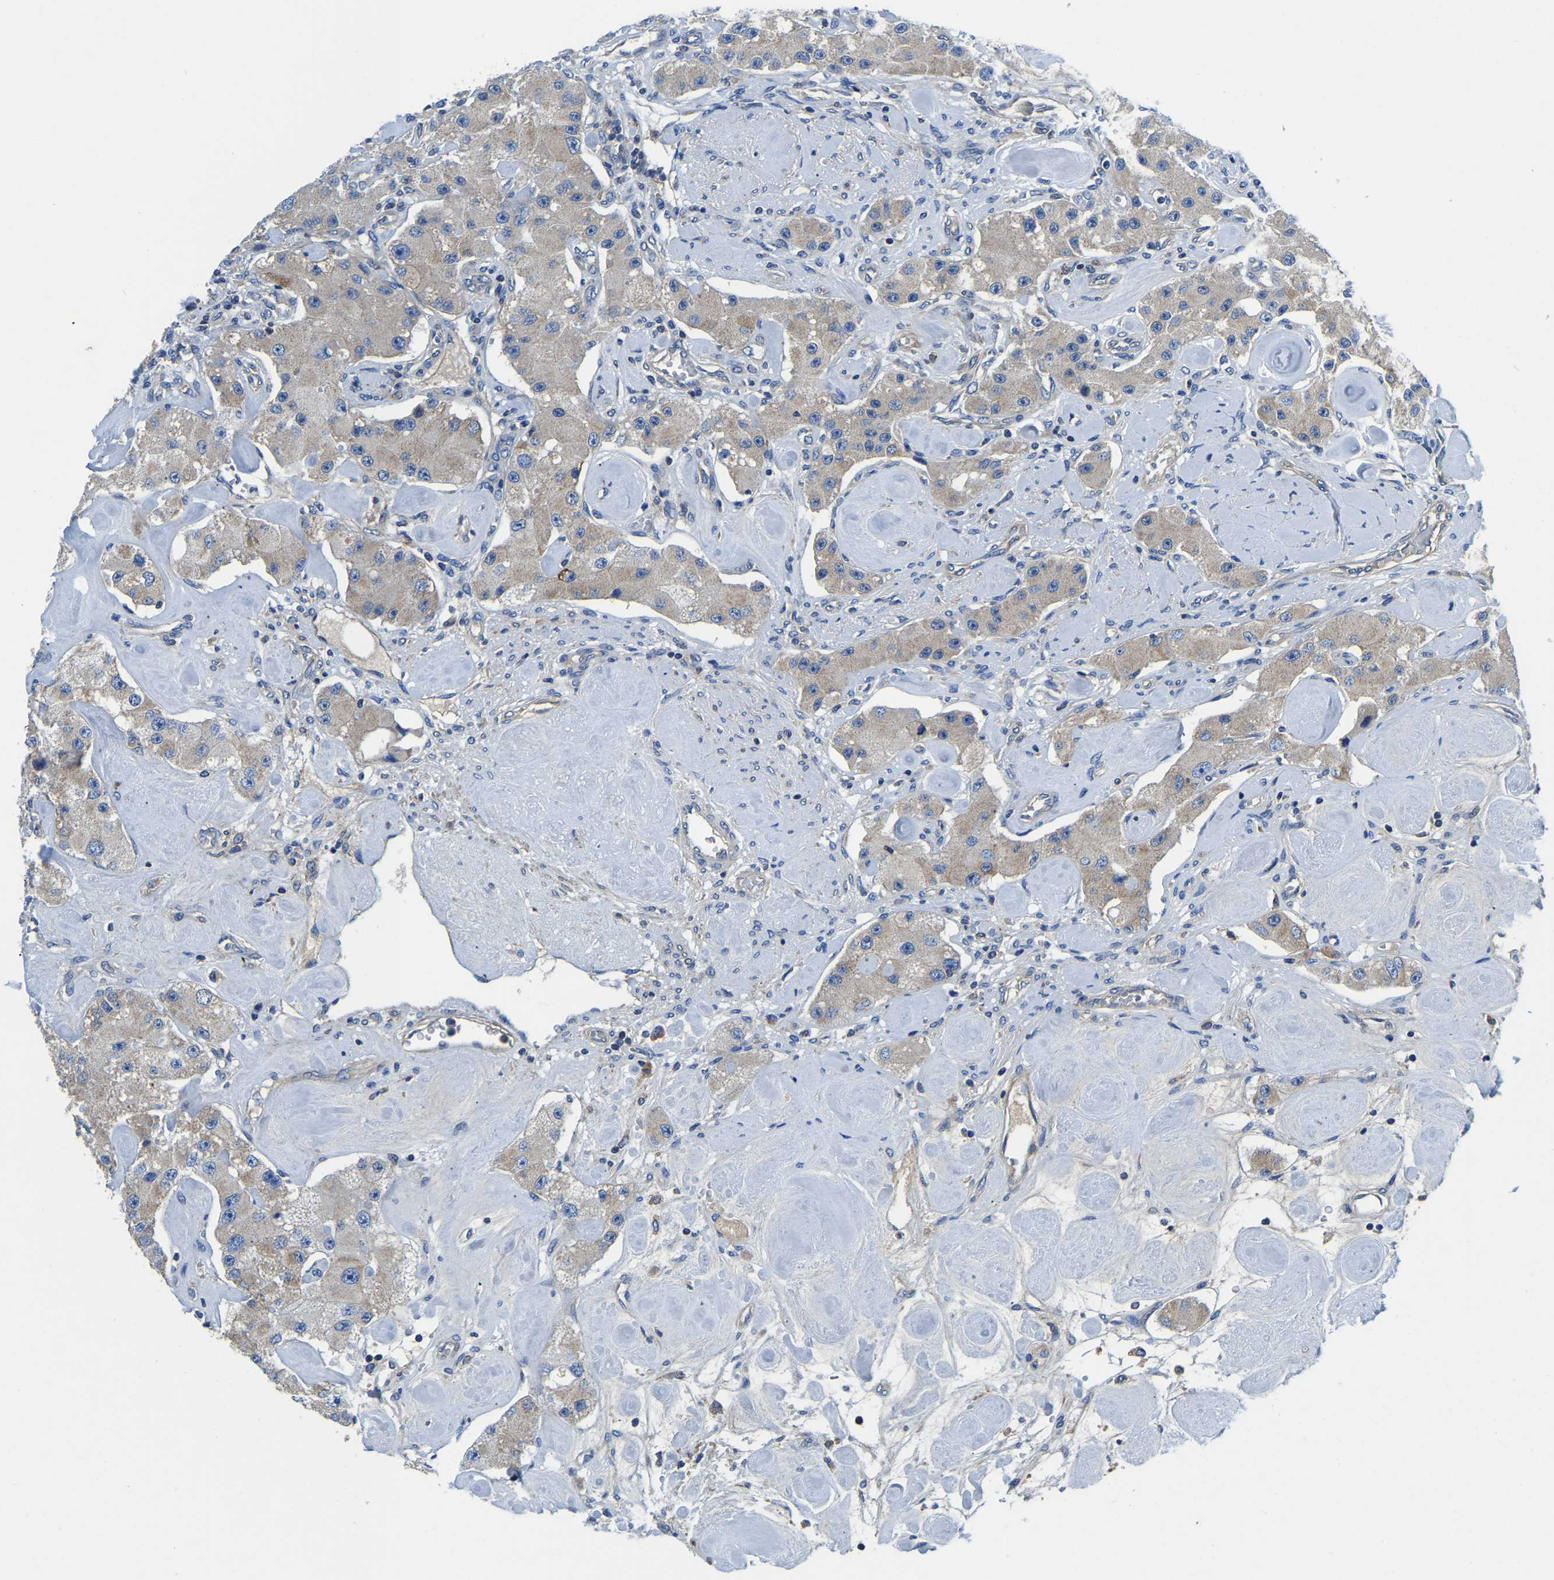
{"staining": {"intensity": "weak", "quantity": ">75%", "location": "cytoplasmic/membranous"}, "tissue": "carcinoid", "cell_type": "Tumor cells", "image_type": "cancer", "snomed": [{"axis": "morphology", "description": "Carcinoid, malignant, NOS"}, {"axis": "topography", "description": "Pancreas"}], "caption": "DAB immunohistochemical staining of carcinoid (malignant) reveals weak cytoplasmic/membranous protein positivity in about >75% of tumor cells. (brown staining indicates protein expression, while blue staining denotes nuclei).", "gene": "STAT2", "patient": {"sex": "male", "age": 41}}